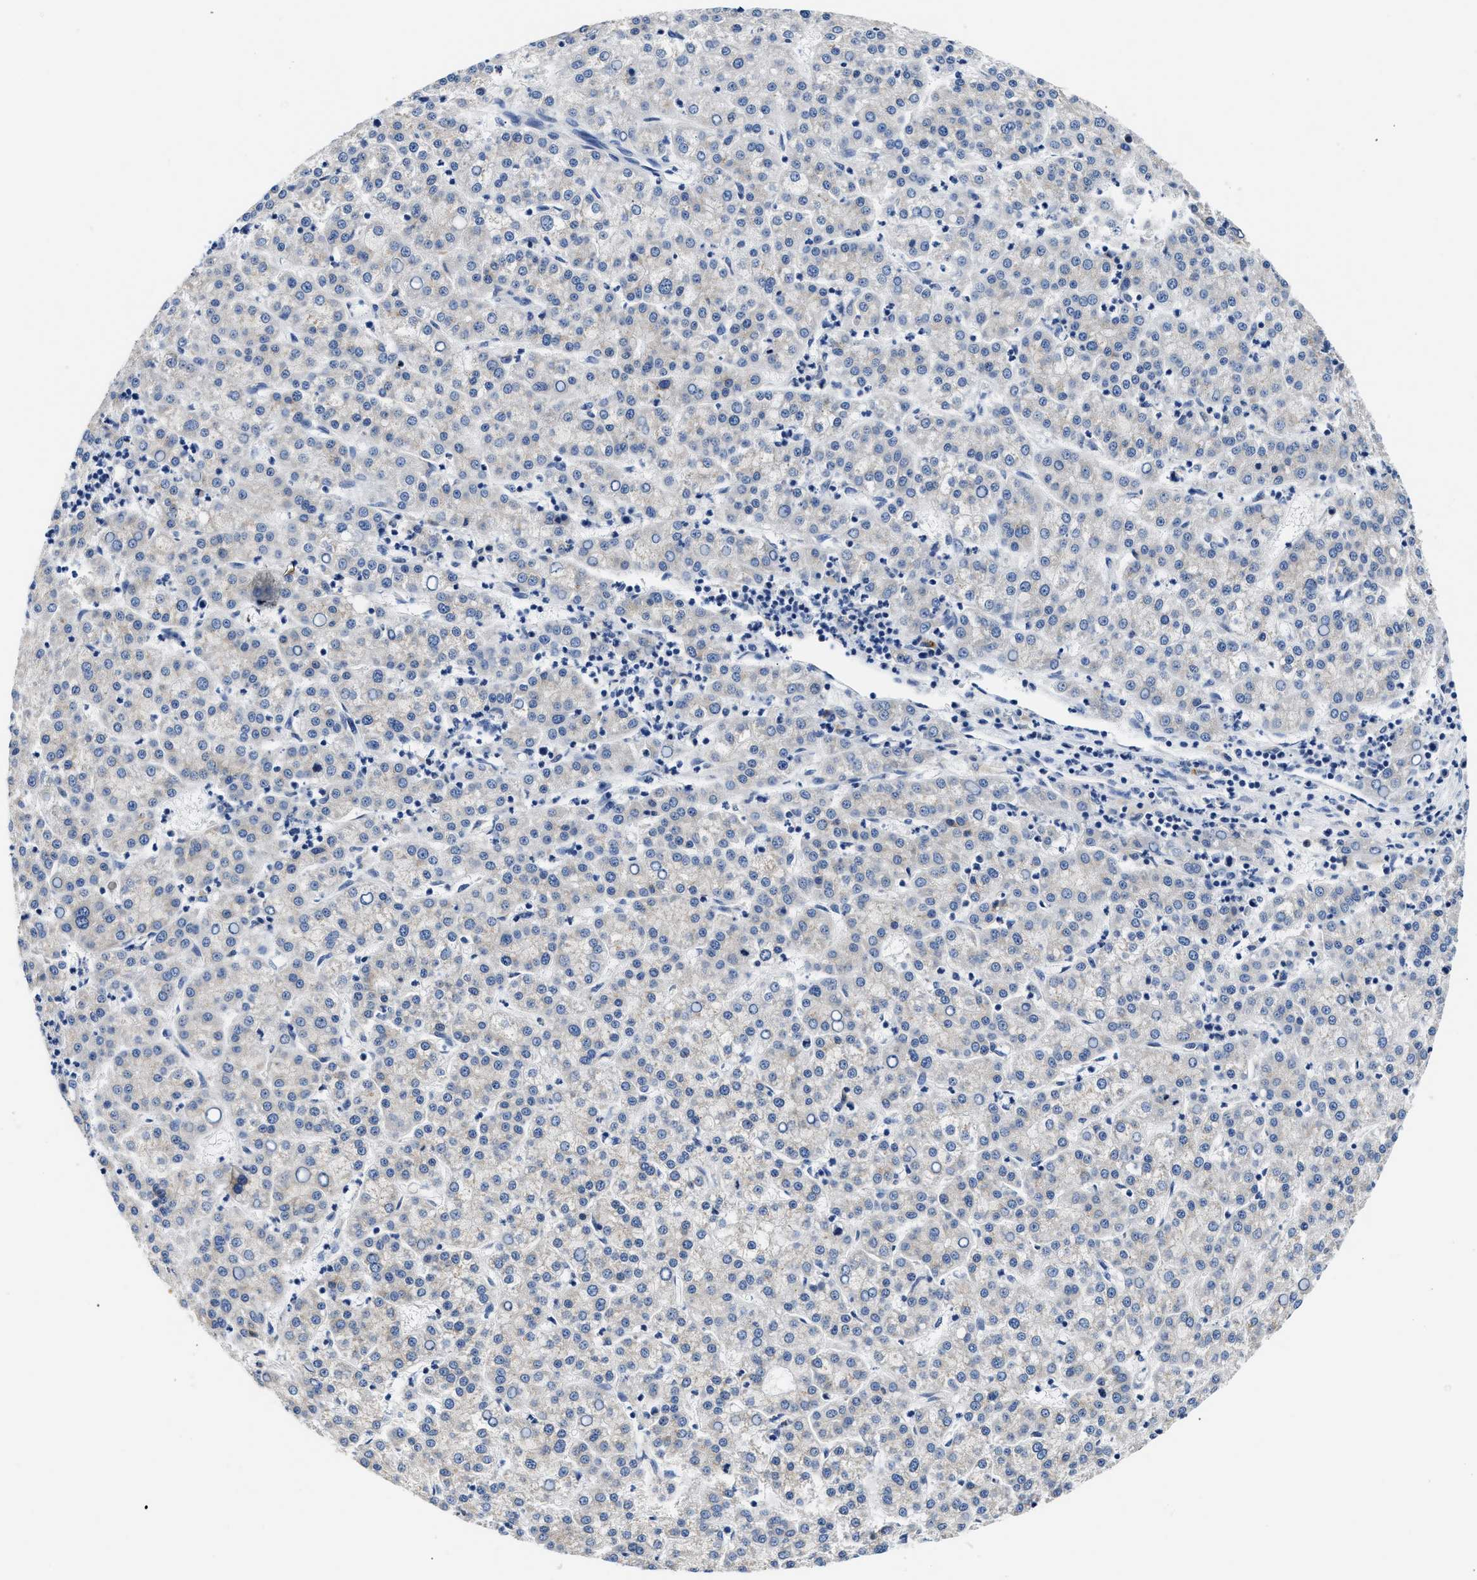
{"staining": {"intensity": "negative", "quantity": "none", "location": "none"}, "tissue": "liver cancer", "cell_type": "Tumor cells", "image_type": "cancer", "snomed": [{"axis": "morphology", "description": "Carcinoma, Hepatocellular, NOS"}, {"axis": "topography", "description": "Liver"}], "caption": "Tumor cells are negative for protein expression in human liver cancer.", "gene": "FAM185A", "patient": {"sex": "female", "age": 58}}